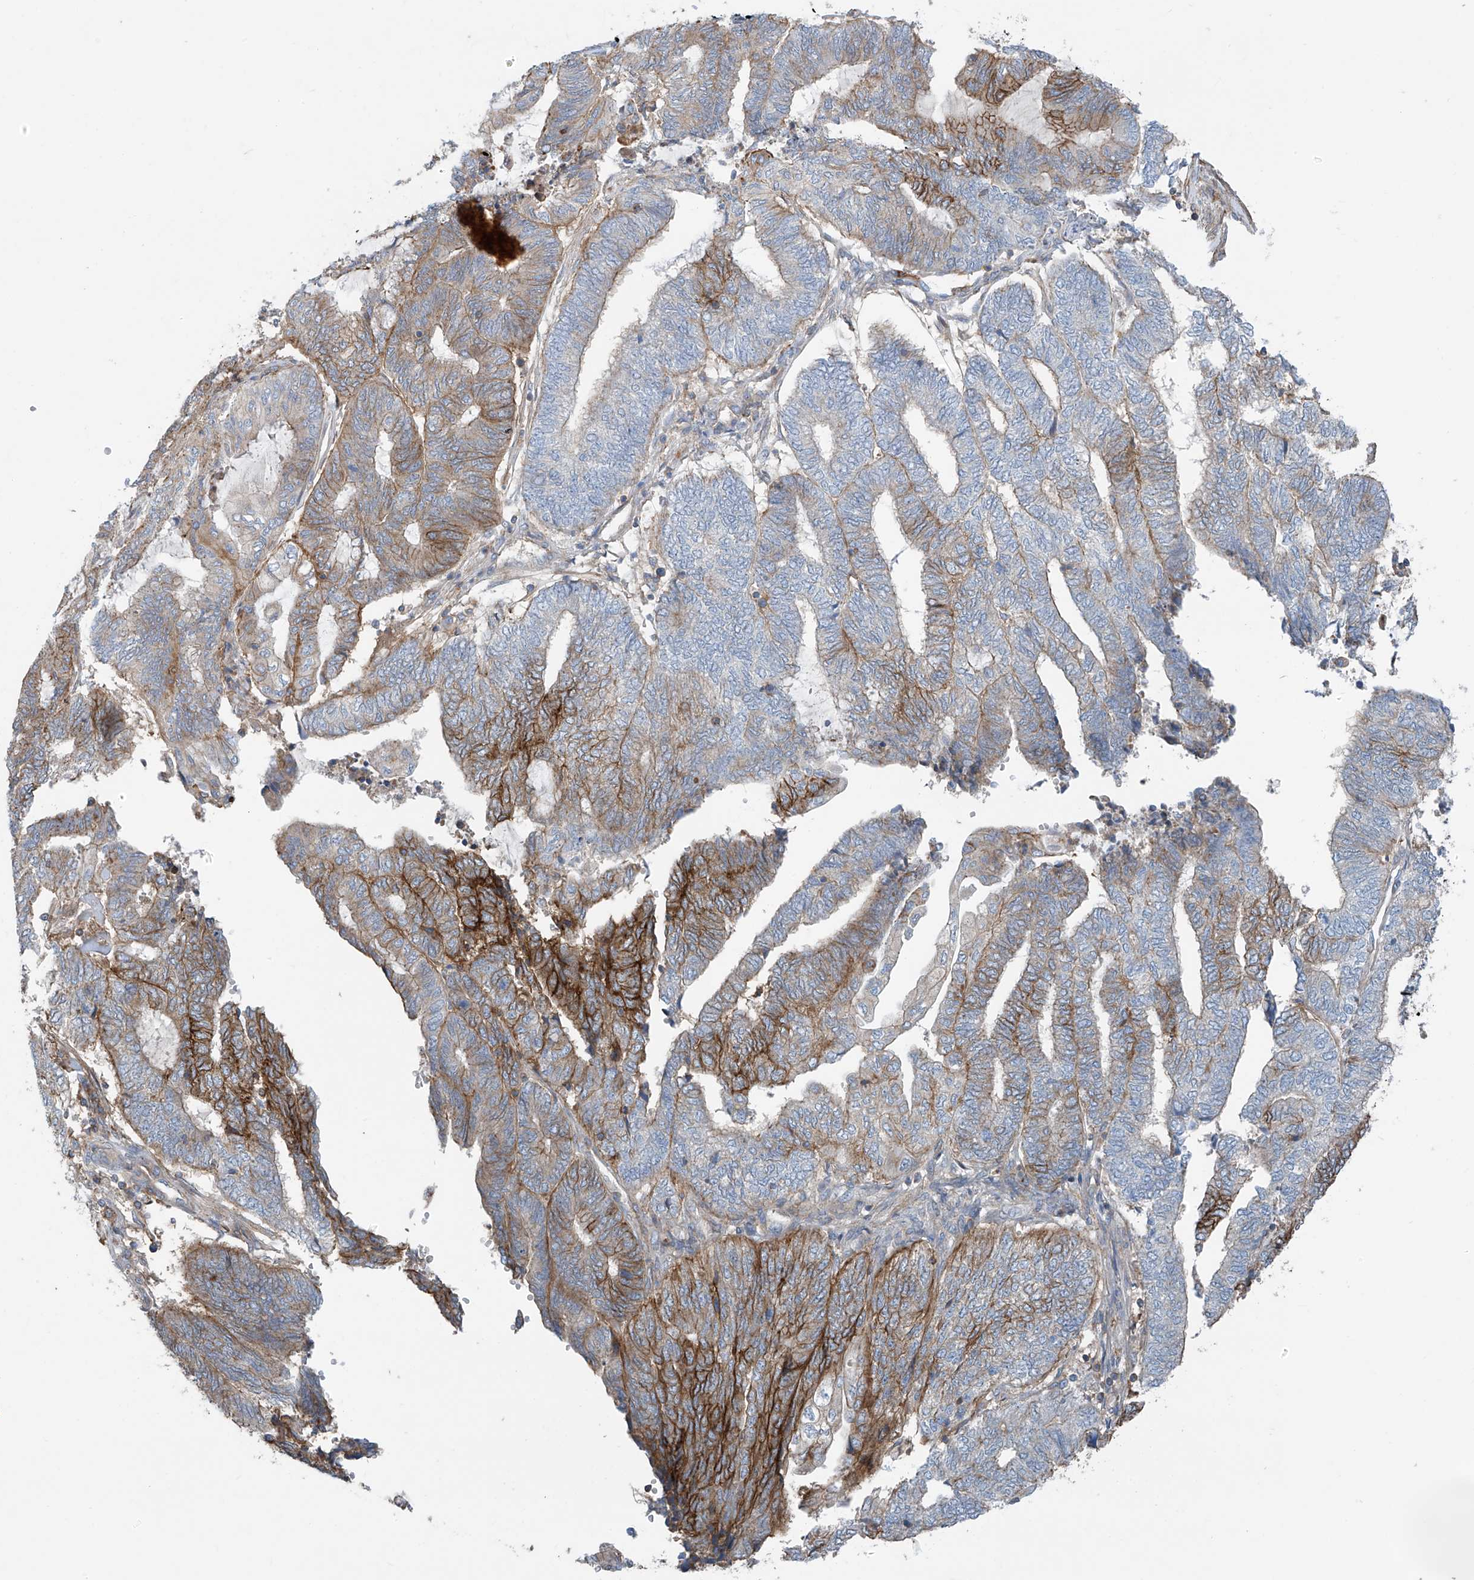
{"staining": {"intensity": "strong", "quantity": "<25%", "location": "cytoplasmic/membranous"}, "tissue": "endometrial cancer", "cell_type": "Tumor cells", "image_type": "cancer", "snomed": [{"axis": "morphology", "description": "Adenocarcinoma, NOS"}, {"axis": "topography", "description": "Uterus"}, {"axis": "topography", "description": "Endometrium"}], "caption": "Protein expression analysis of endometrial adenocarcinoma exhibits strong cytoplasmic/membranous expression in about <25% of tumor cells. (DAB (3,3'-diaminobenzidine) = brown stain, brightfield microscopy at high magnification).", "gene": "SLC1A5", "patient": {"sex": "female", "age": 70}}